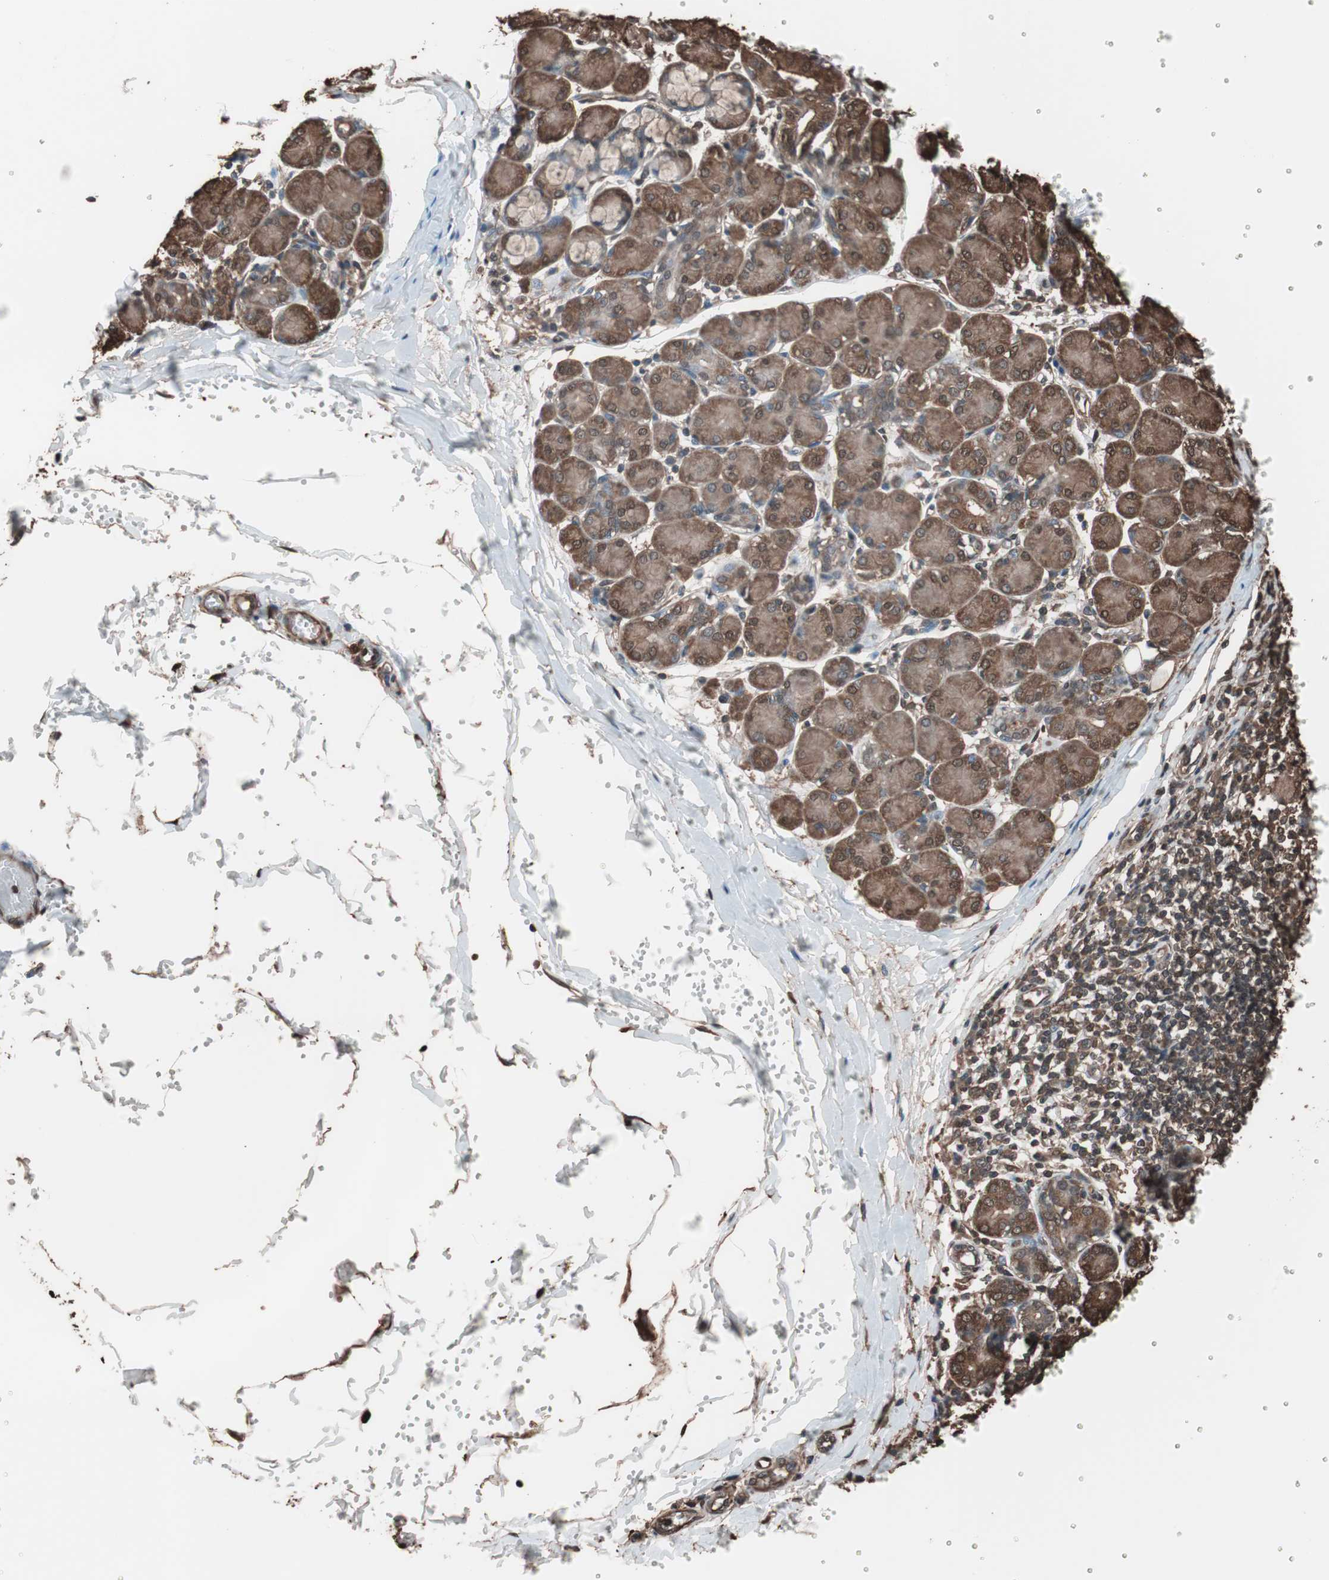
{"staining": {"intensity": "moderate", "quantity": ">75%", "location": "cytoplasmic/membranous"}, "tissue": "salivary gland", "cell_type": "Glandular cells", "image_type": "normal", "snomed": [{"axis": "morphology", "description": "Normal tissue, NOS"}, {"axis": "morphology", "description": "Inflammation, NOS"}, {"axis": "topography", "description": "Lymph node"}, {"axis": "topography", "description": "Salivary gland"}], "caption": "IHC (DAB) staining of benign salivary gland exhibits moderate cytoplasmic/membranous protein expression in approximately >75% of glandular cells.", "gene": "CALM2", "patient": {"sex": "male", "age": 3}}